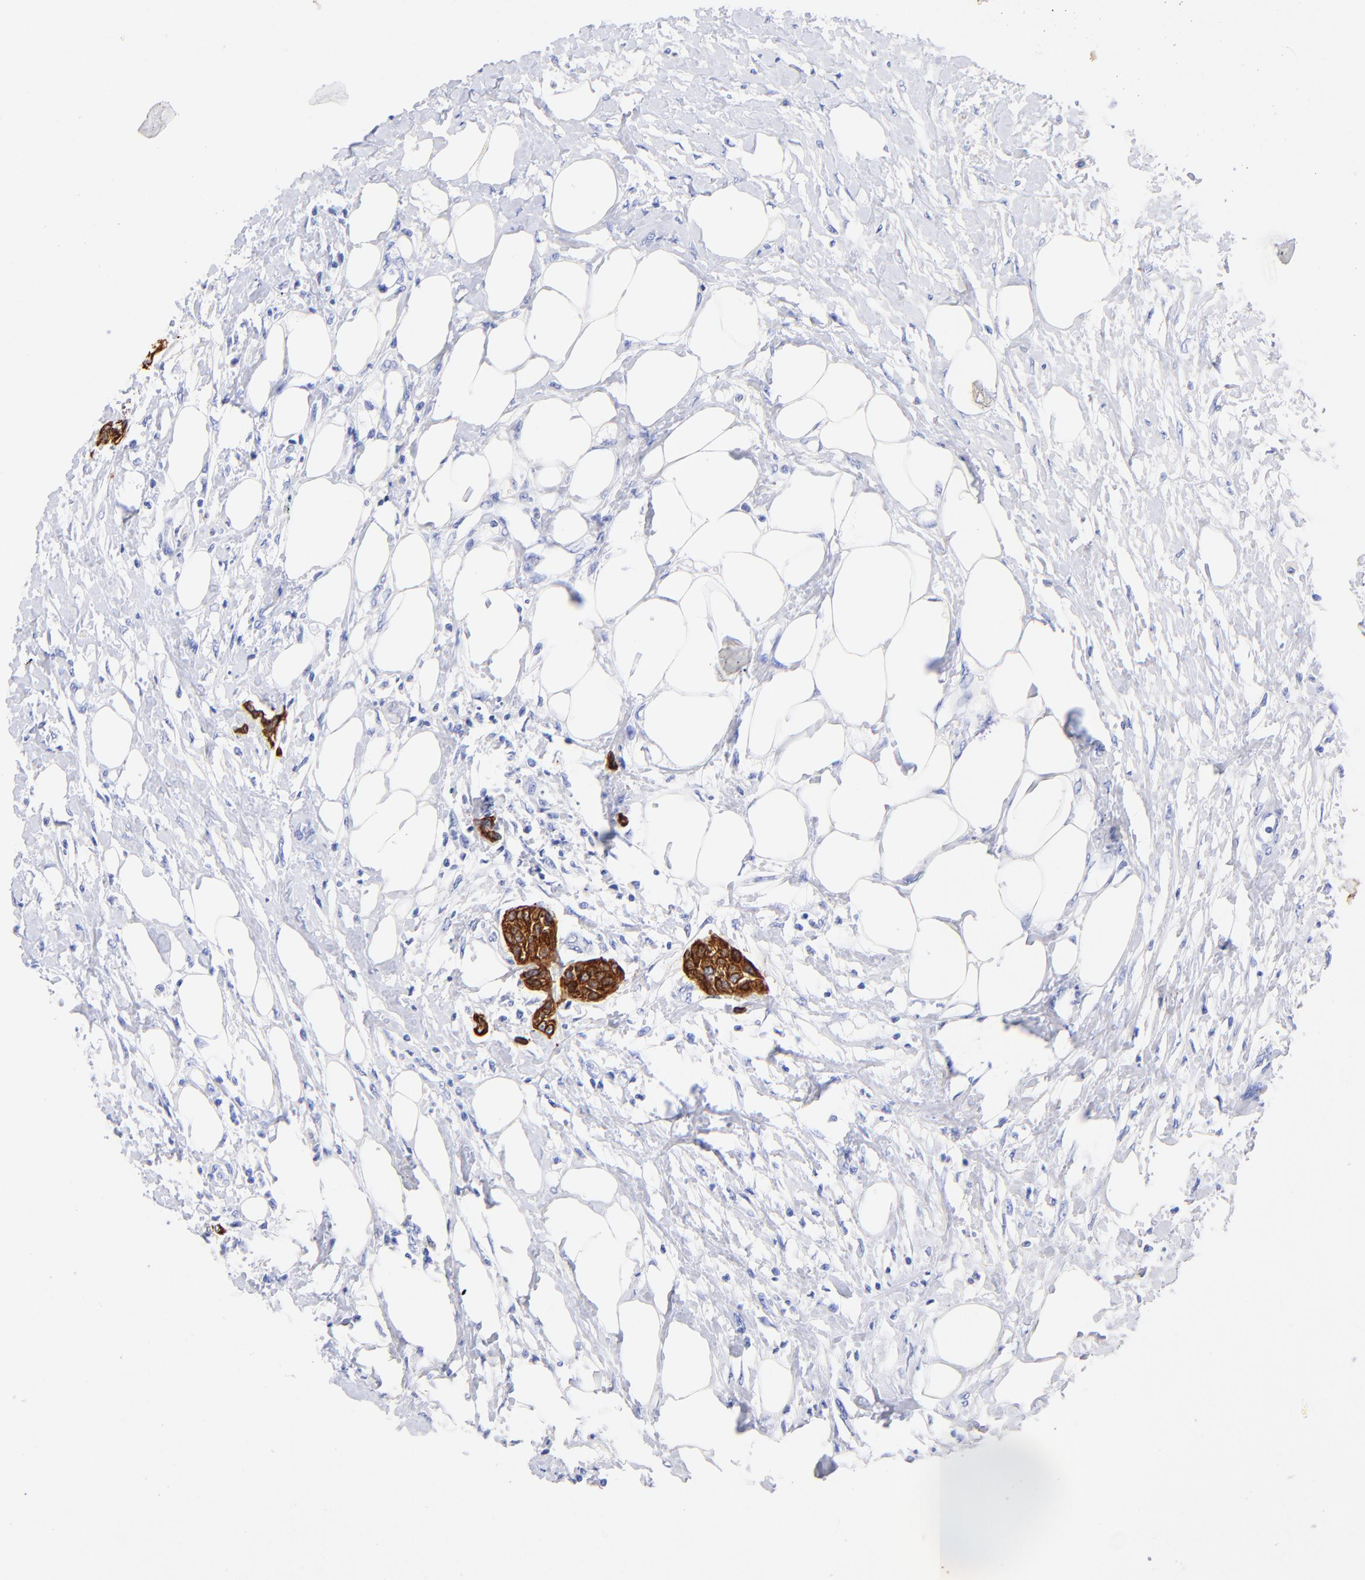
{"staining": {"intensity": "strong", "quantity": ">75%", "location": "cytoplasmic/membranous"}, "tissue": "urothelial cancer", "cell_type": "Tumor cells", "image_type": "cancer", "snomed": [{"axis": "morphology", "description": "Urothelial carcinoma, High grade"}, {"axis": "topography", "description": "Urinary bladder"}], "caption": "Immunohistochemical staining of urothelial carcinoma (high-grade) displays high levels of strong cytoplasmic/membranous protein positivity in approximately >75% of tumor cells. (DAB (3,3'-diaminobenzidine) IHC, brown staining for protein, blue staining for nuclei).", "gene": "KRT19", "patient": {"sex": "male", "age": 56}}